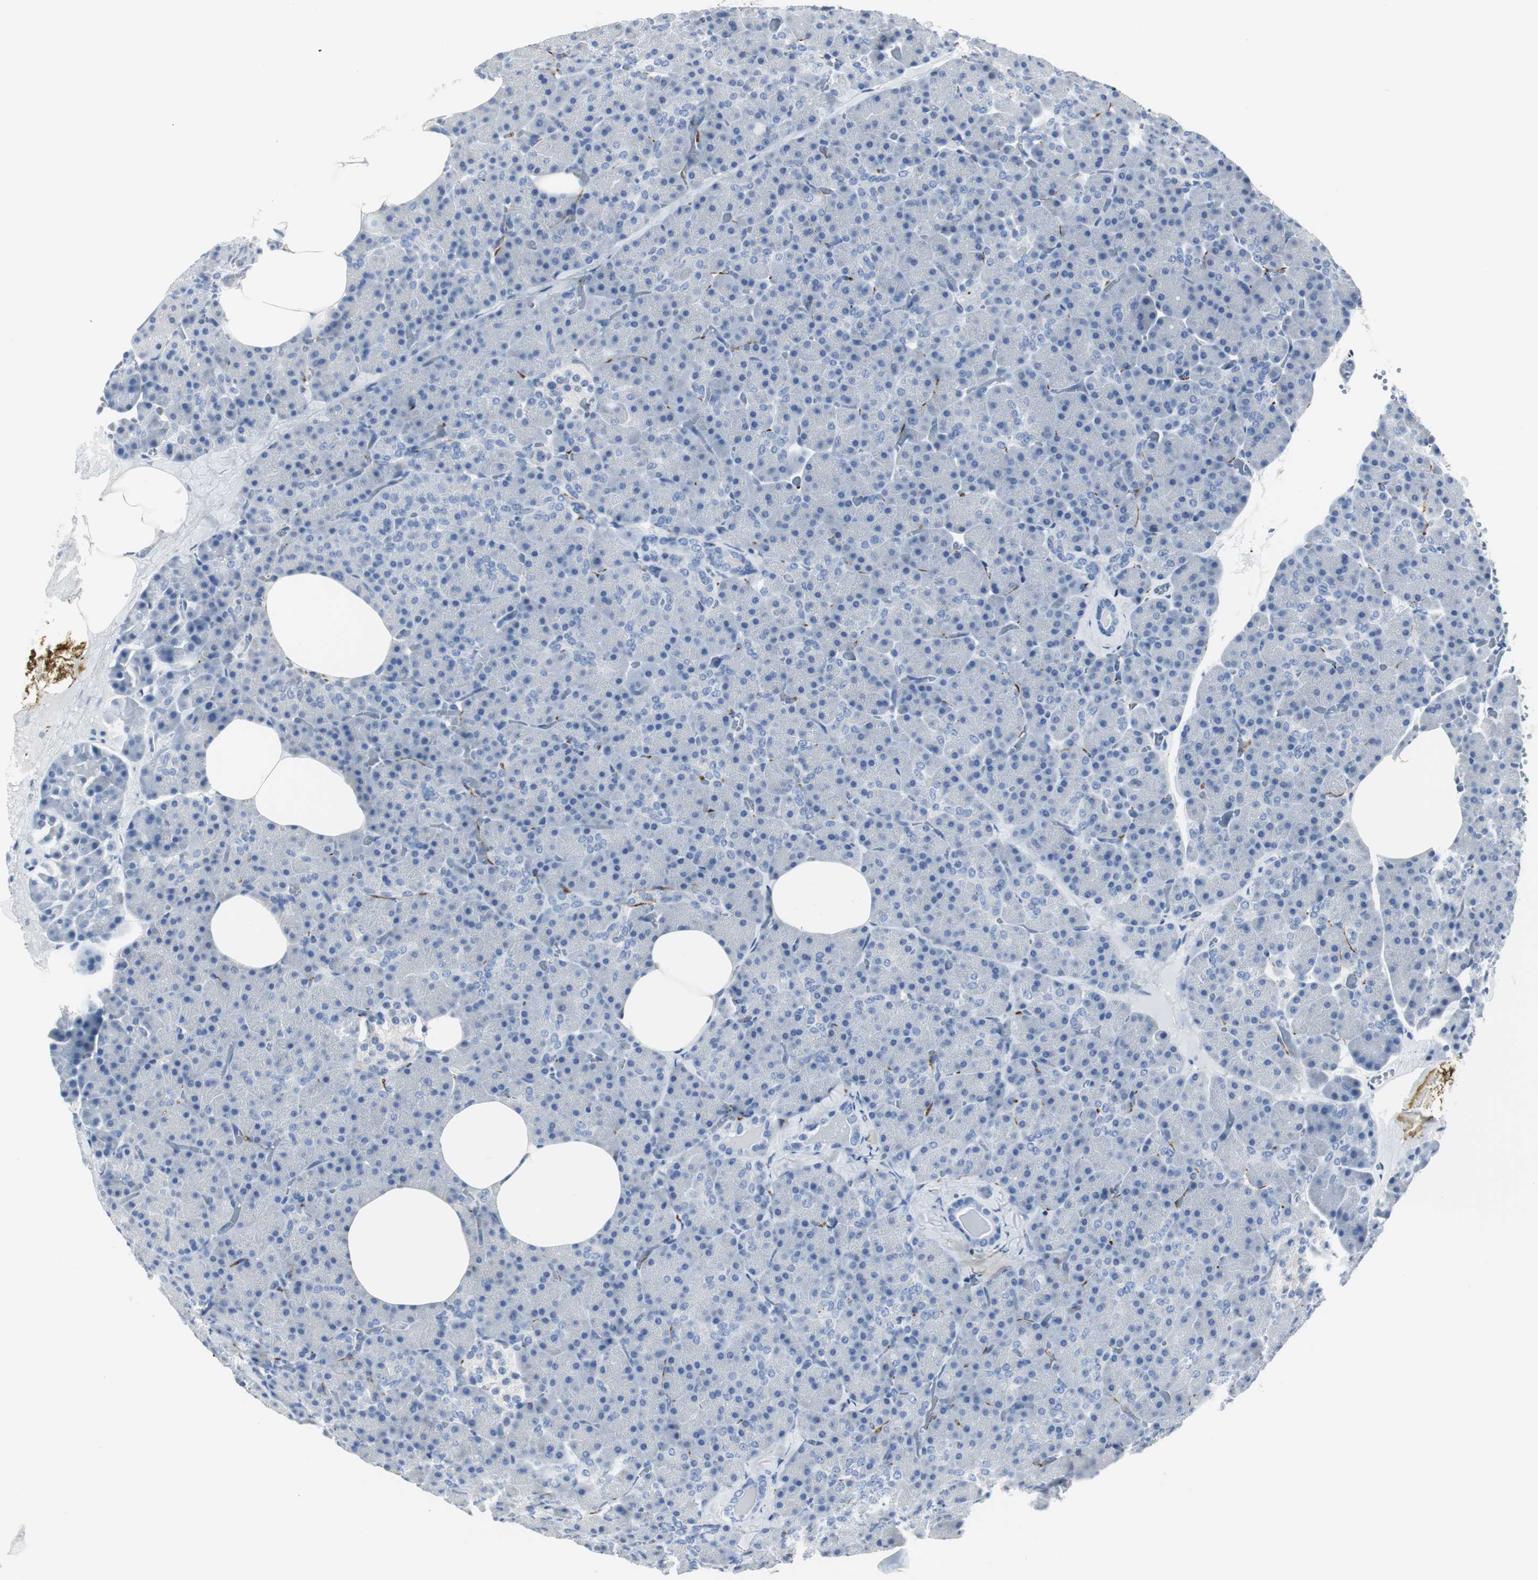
{"staining": {"intensity": "negative", "quantity": "none", "location": "none"}, "tissue": "pancreas", "cell_type": "Exocrine glandular cells", "image_type": "normal", "snomed": [{"axis": "morphology", "description": "Normal tissue, NOS"}, {"axis": "topography", "description": "Pancreas"}], "caption": "Exocrine glandular cells are negative for protein expression in normal human pancreas. The staining is performed using DAB (3,3'-diaminobenzidine) brown chromogen with nuclei counter-stained in using hematoxylin.", "gene": "GAP43", "patient": {"sex": "female", "age": 35}}